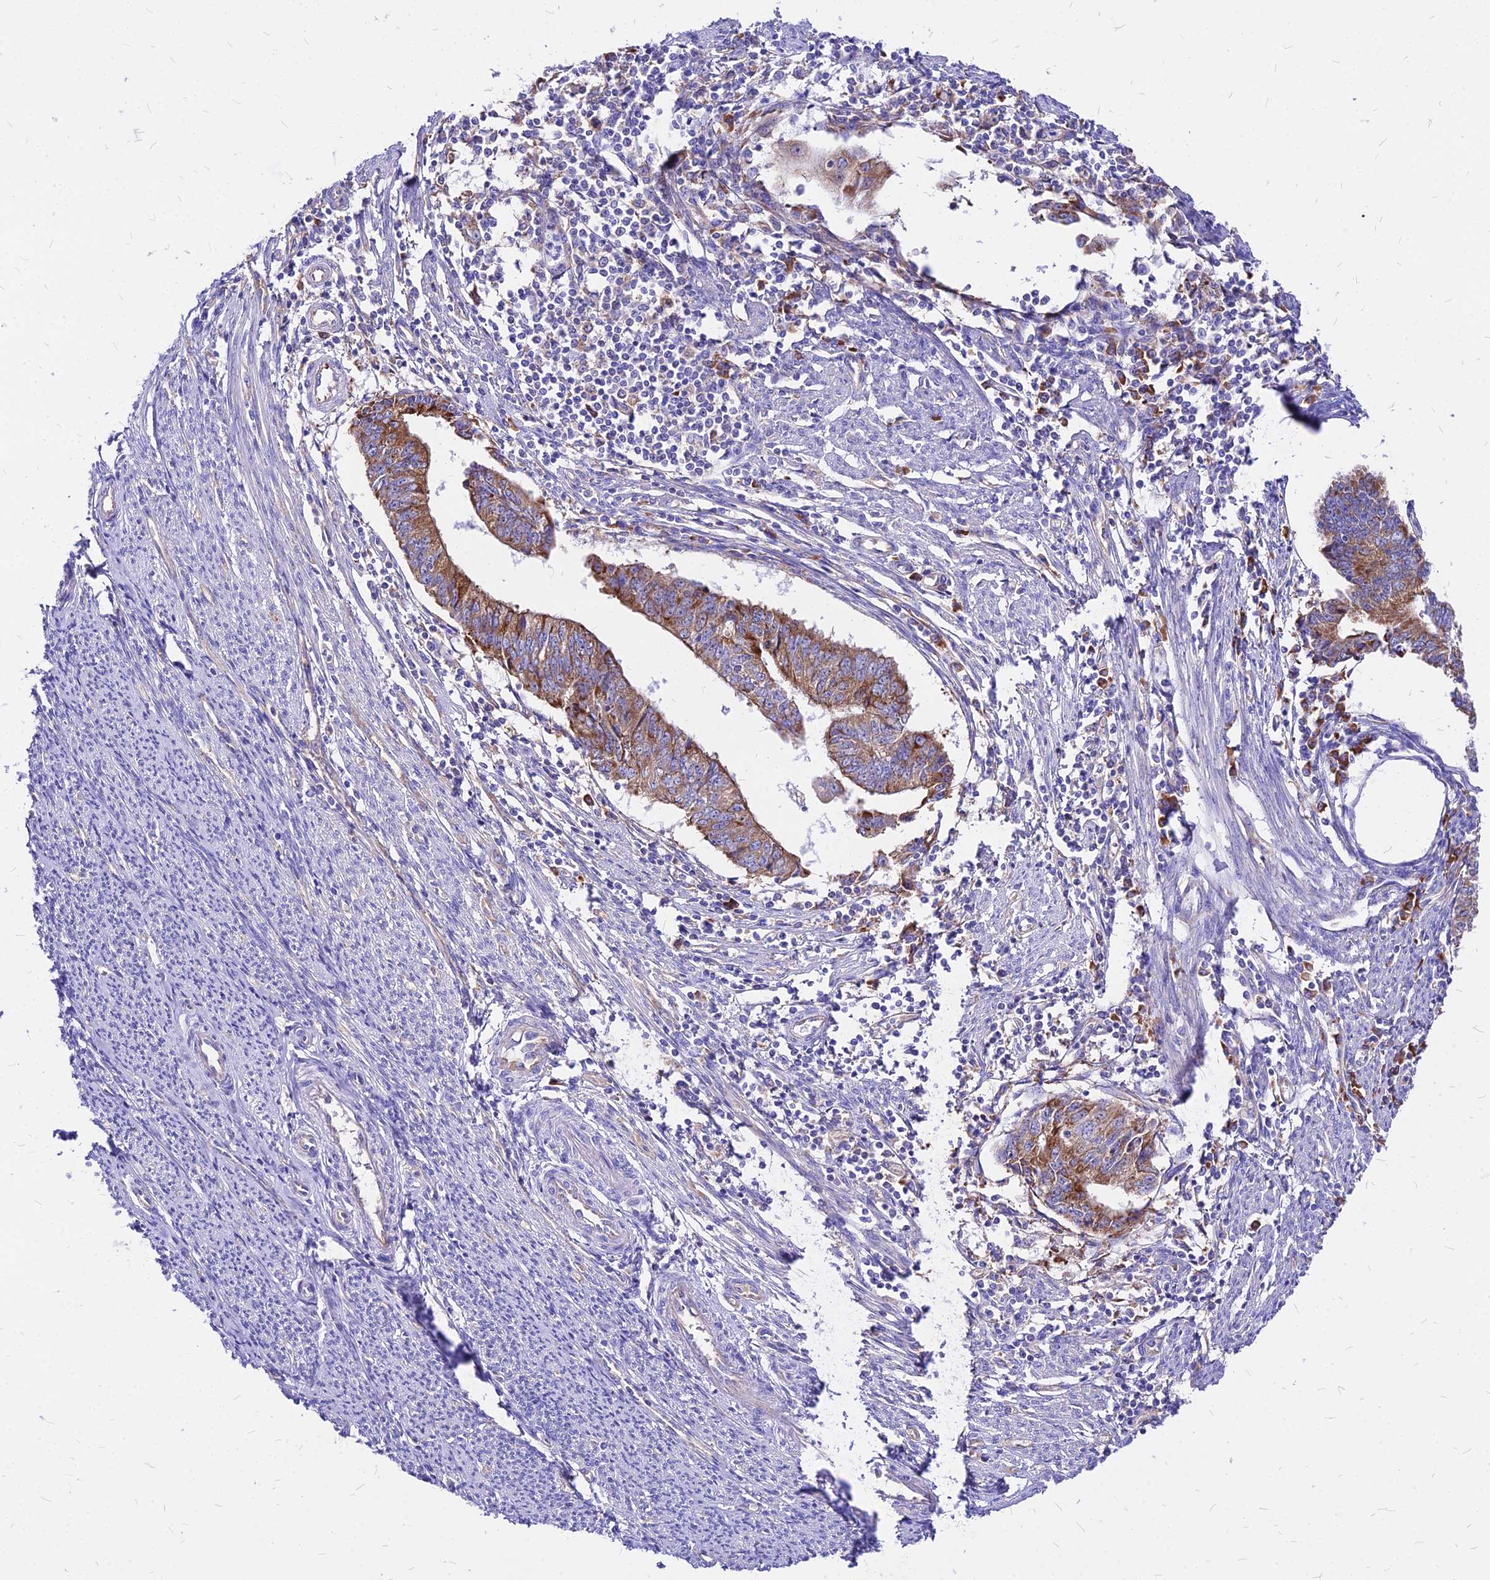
{"staining": {"intensity": "moderate", "quantity": "25%-75%", "location": "cytoplasmic/membranous"}, "tissue": "endometrial cancer", "cell_type": "Tumor cells", "image_type": "cancer", "snomed": [{"axis": "morphology", "description": "Adenocarcinoma, NOS"}, {"axis": "topography", "description": "Endometrium"}], "caption": "Immunohistochemical staining of human endometrial cancer reveals moderate cytoplasmic/membranous protein positivity in about 25%-75% of tumor cells.", "gene": "RPL19", "patient": {"sex": "female", "age": 56}}